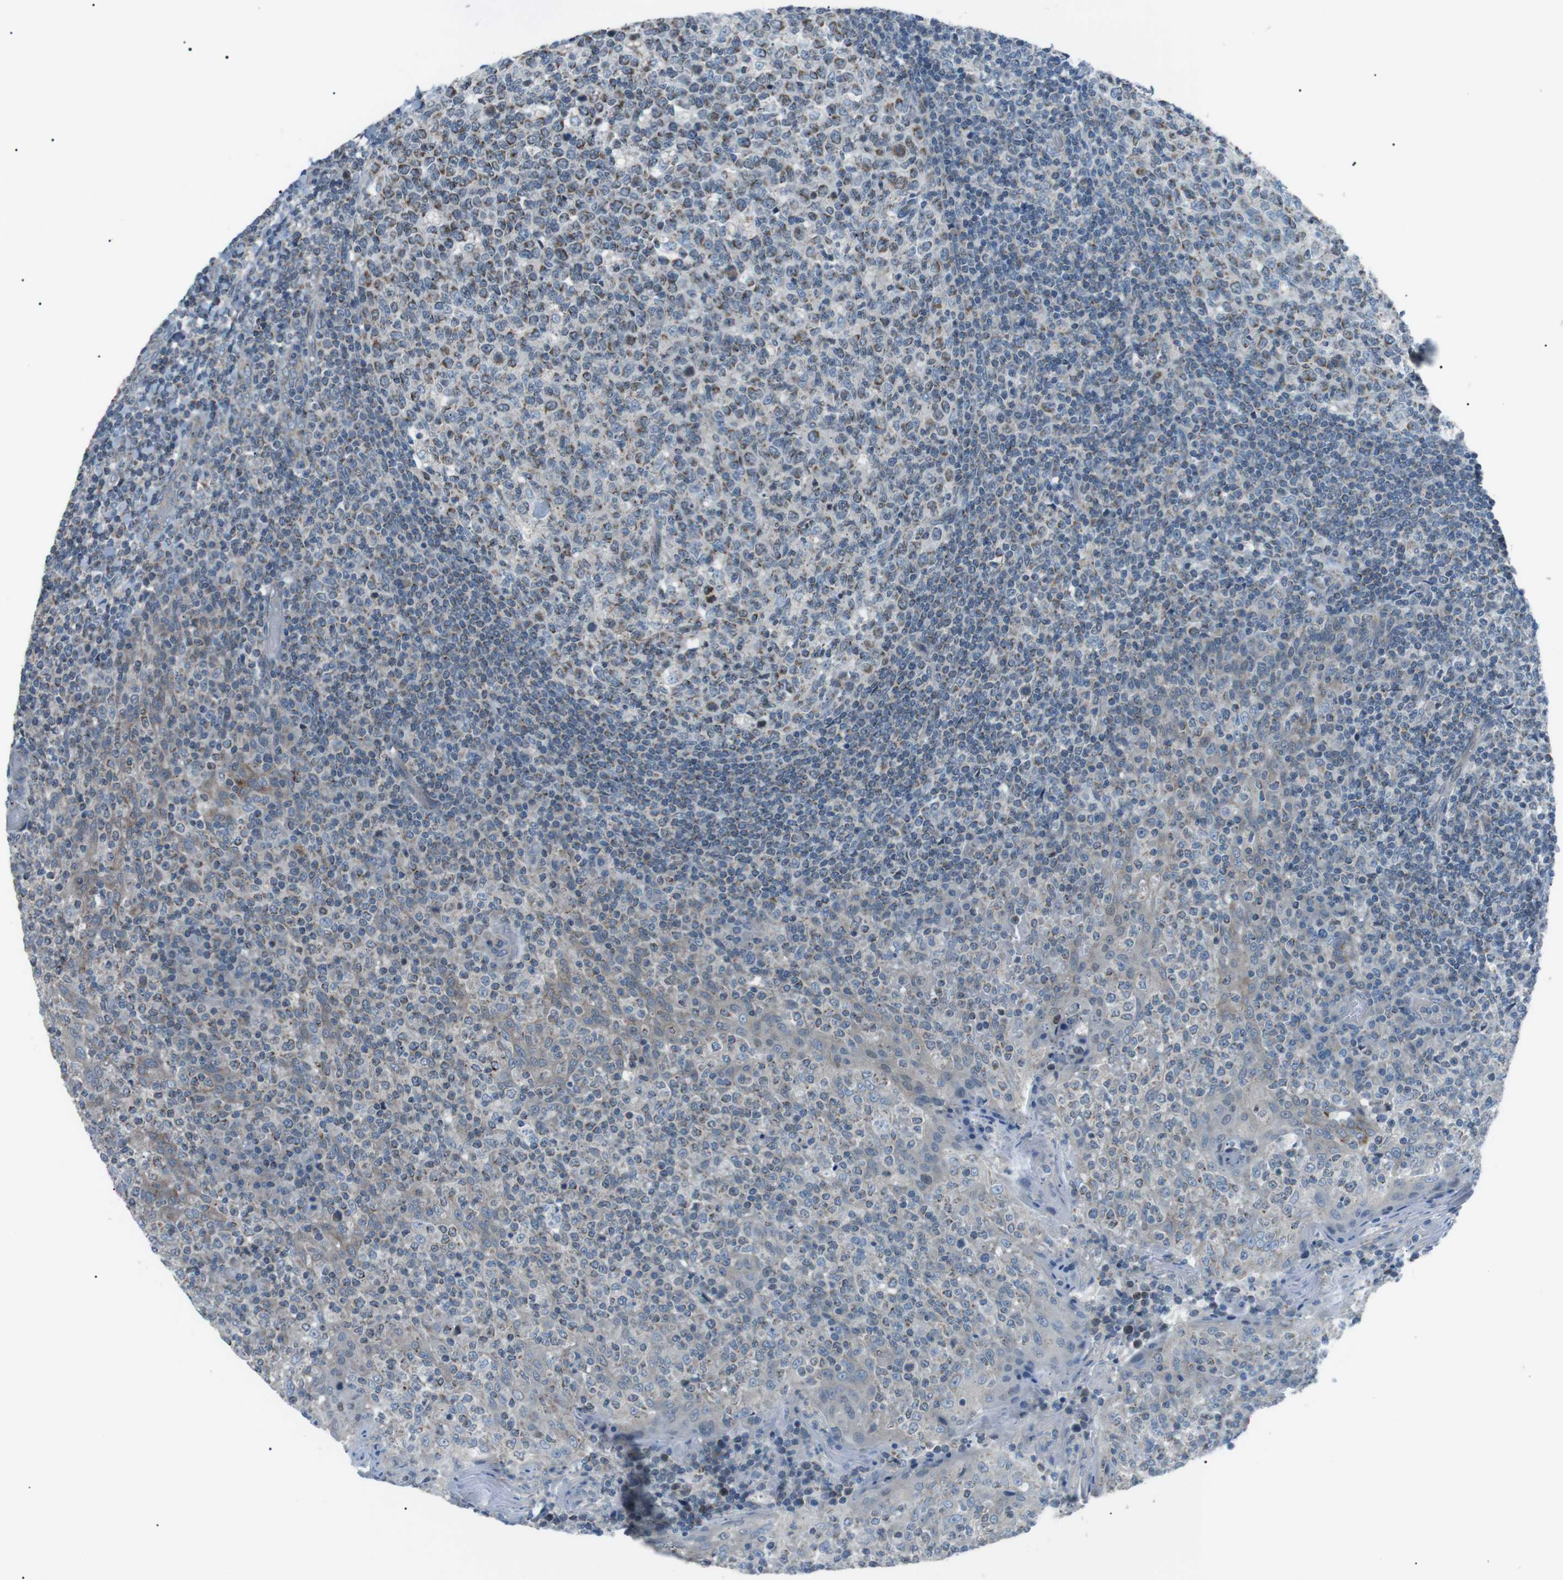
{"staining": {"intensity": "moderate", "quantity": ">75%", "location": "cytoplasmic/membranous"}, "tissue": "tonsil", "cell_type": "Germinal center cells", "image_type": "normal", "snomed": [{"axis": "morphology", "description": "Normal tissue, NOS"}, {"axis": "topography", "description": "Tonsil"}], "caption": "Immunohistochemistry (IHC) (DAB) staining of unremarkable human tonsil shows moderate cytoplasmic/membranous protein expression in approximately >75% of germinal center cells. The protein is stained brown, and the nuclei are stained in blue (DAB (3,3'-diaminobenzidine) IHC with brightfield microscopy, high magnification).", "gene": "ARID5B", "patient": {"sex": "female", "age": 19}}